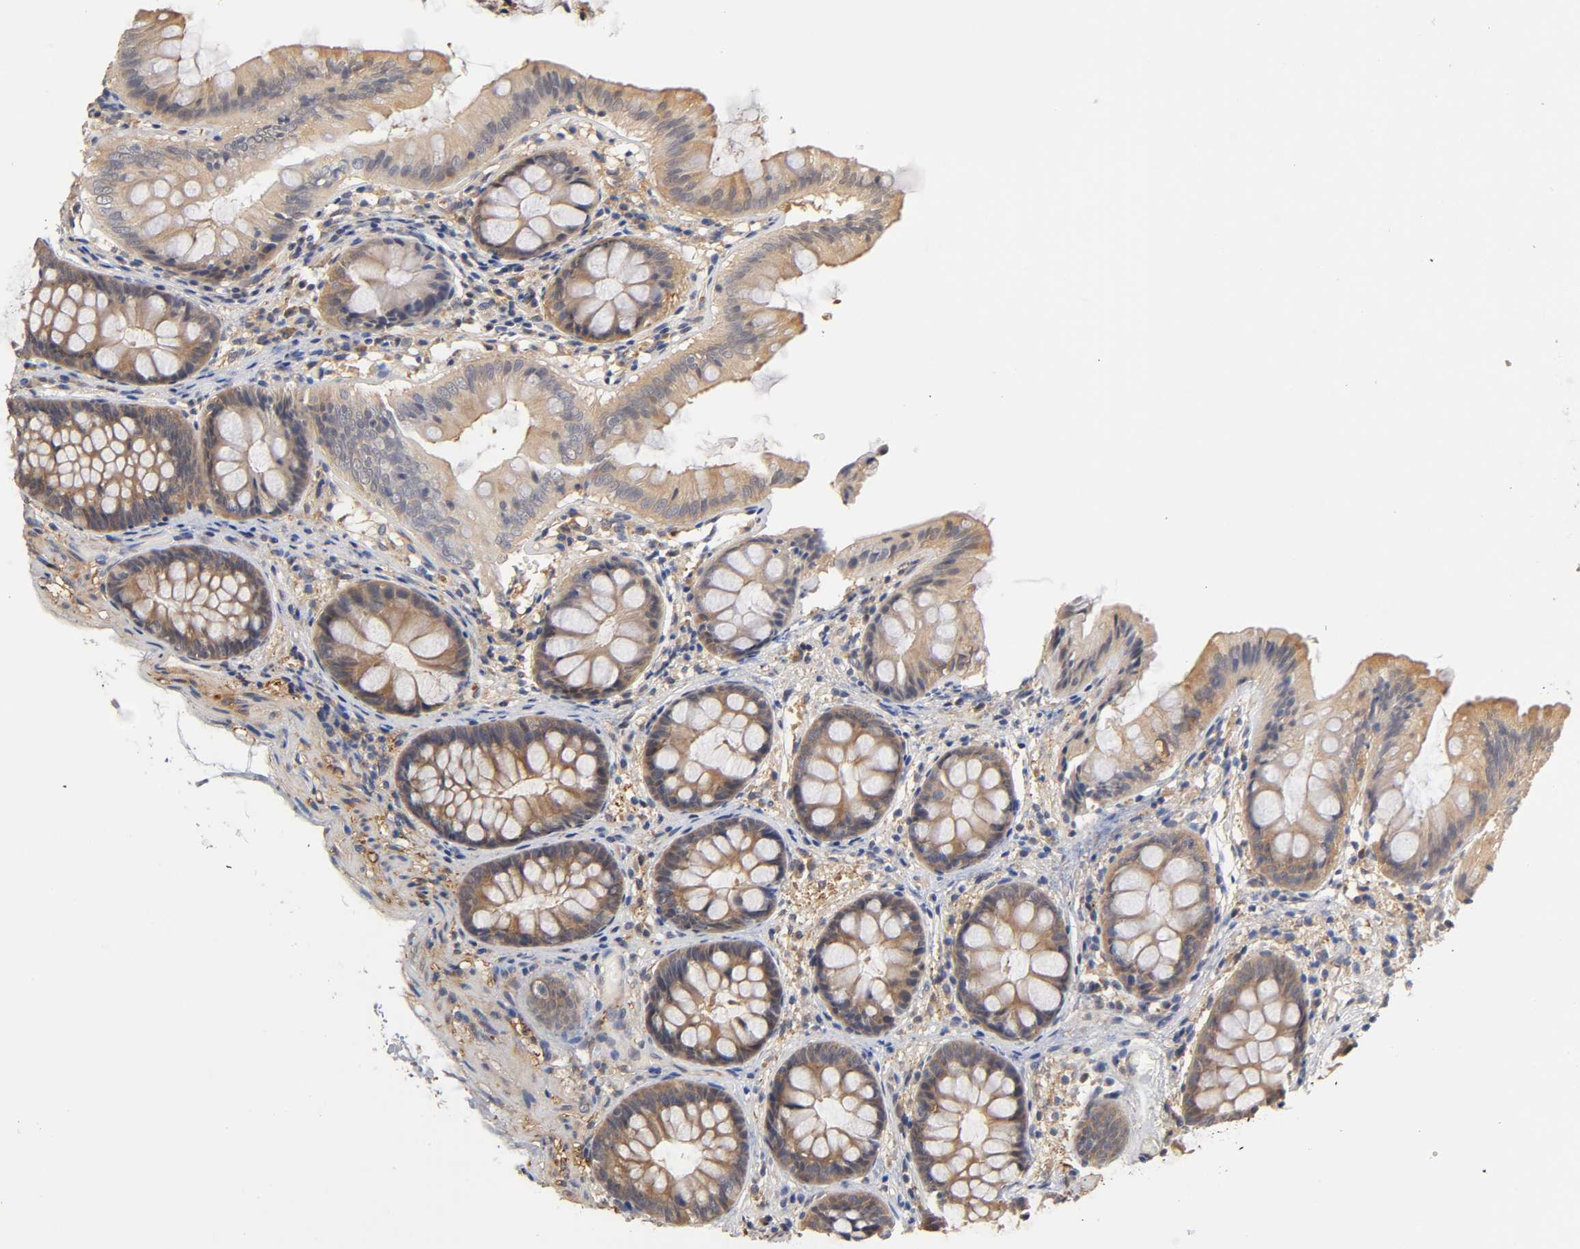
{"staining": {"intensity": "moderate", "quantity": ">75%", "location": "cytoplasmic/membranous"}, "tissue": "colon", "cell_type": "Endothelial cells", "image_type": "normal", "snomed": [{"axis": "morphology", "description": "Normal tissue, NOS"}, {"axis": "topography", "description": "Smooth muscle"}, {"axis": "topography", "description": "Colon"}], "caption": "A medium amount of moderate cytoplasmic/membranous expression is identified in about >75% of endothelial cells in benign colon. The protein of interest is shown in brown color, while the nuclei are stained blue.", "gene": "PDE5A", "patient": {"sex": "male", "age": 67}}